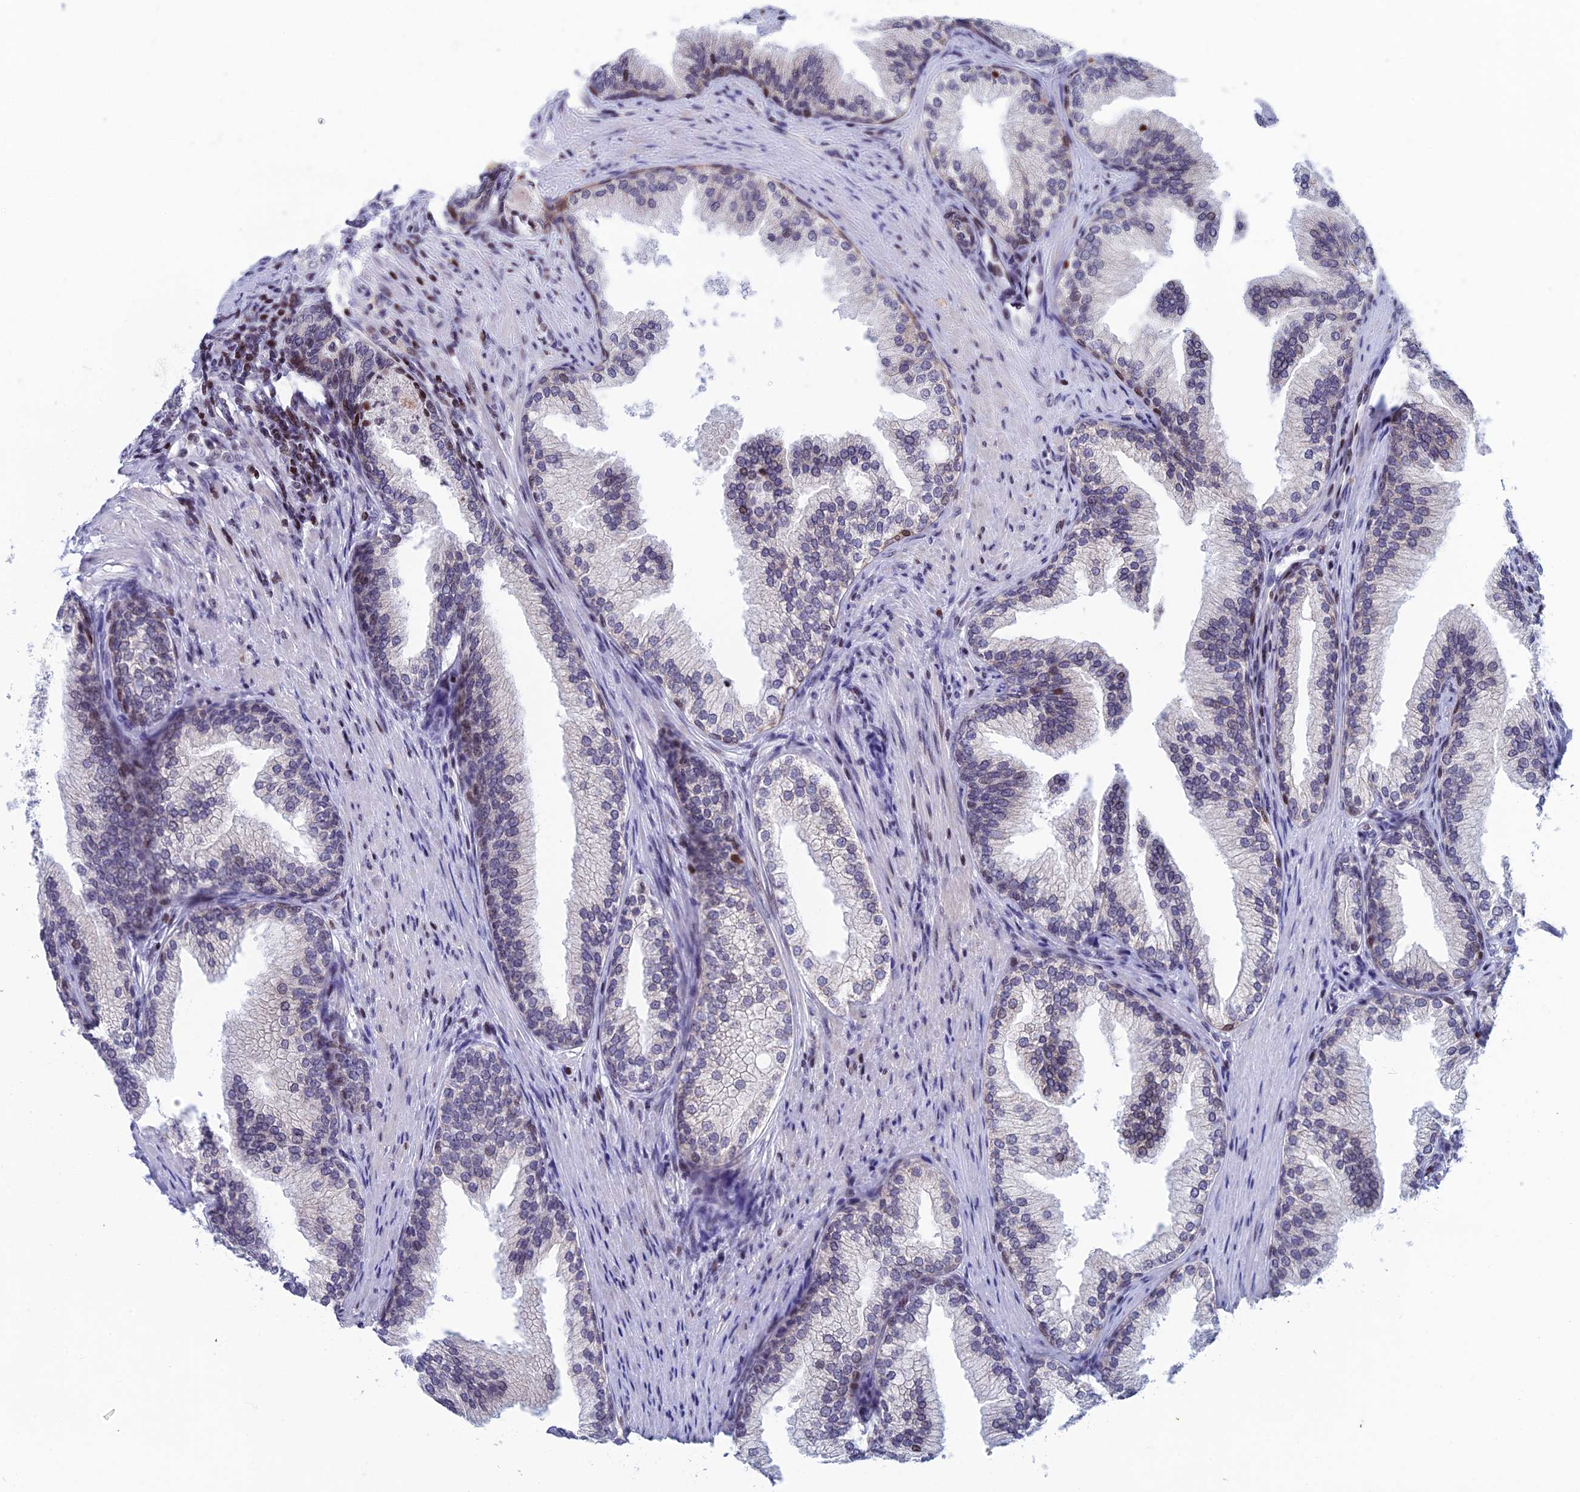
{"staining": {"intensity": "moderate", "quantity": "25%-75%", "location": "cytoplasmic/membranous,nuclear"}, "tissue": "prostate", "cell_type": "Glandular cells", "image_type": "normal", "snomed": [{"axis": "morphology", "description": "Normal tissue, NOS"}, {"axis": "topography", "description": "Prostate"}], "caption": "An immunohistochemistry (IHC) image of benign tissue is shown. Protein staining in brown labels moderate cytoplasmic/membranous,nuclear positivity in prostate within glandular cells.", "gene": "AFF3", "patient": {"sex": "male", "age": 76}}